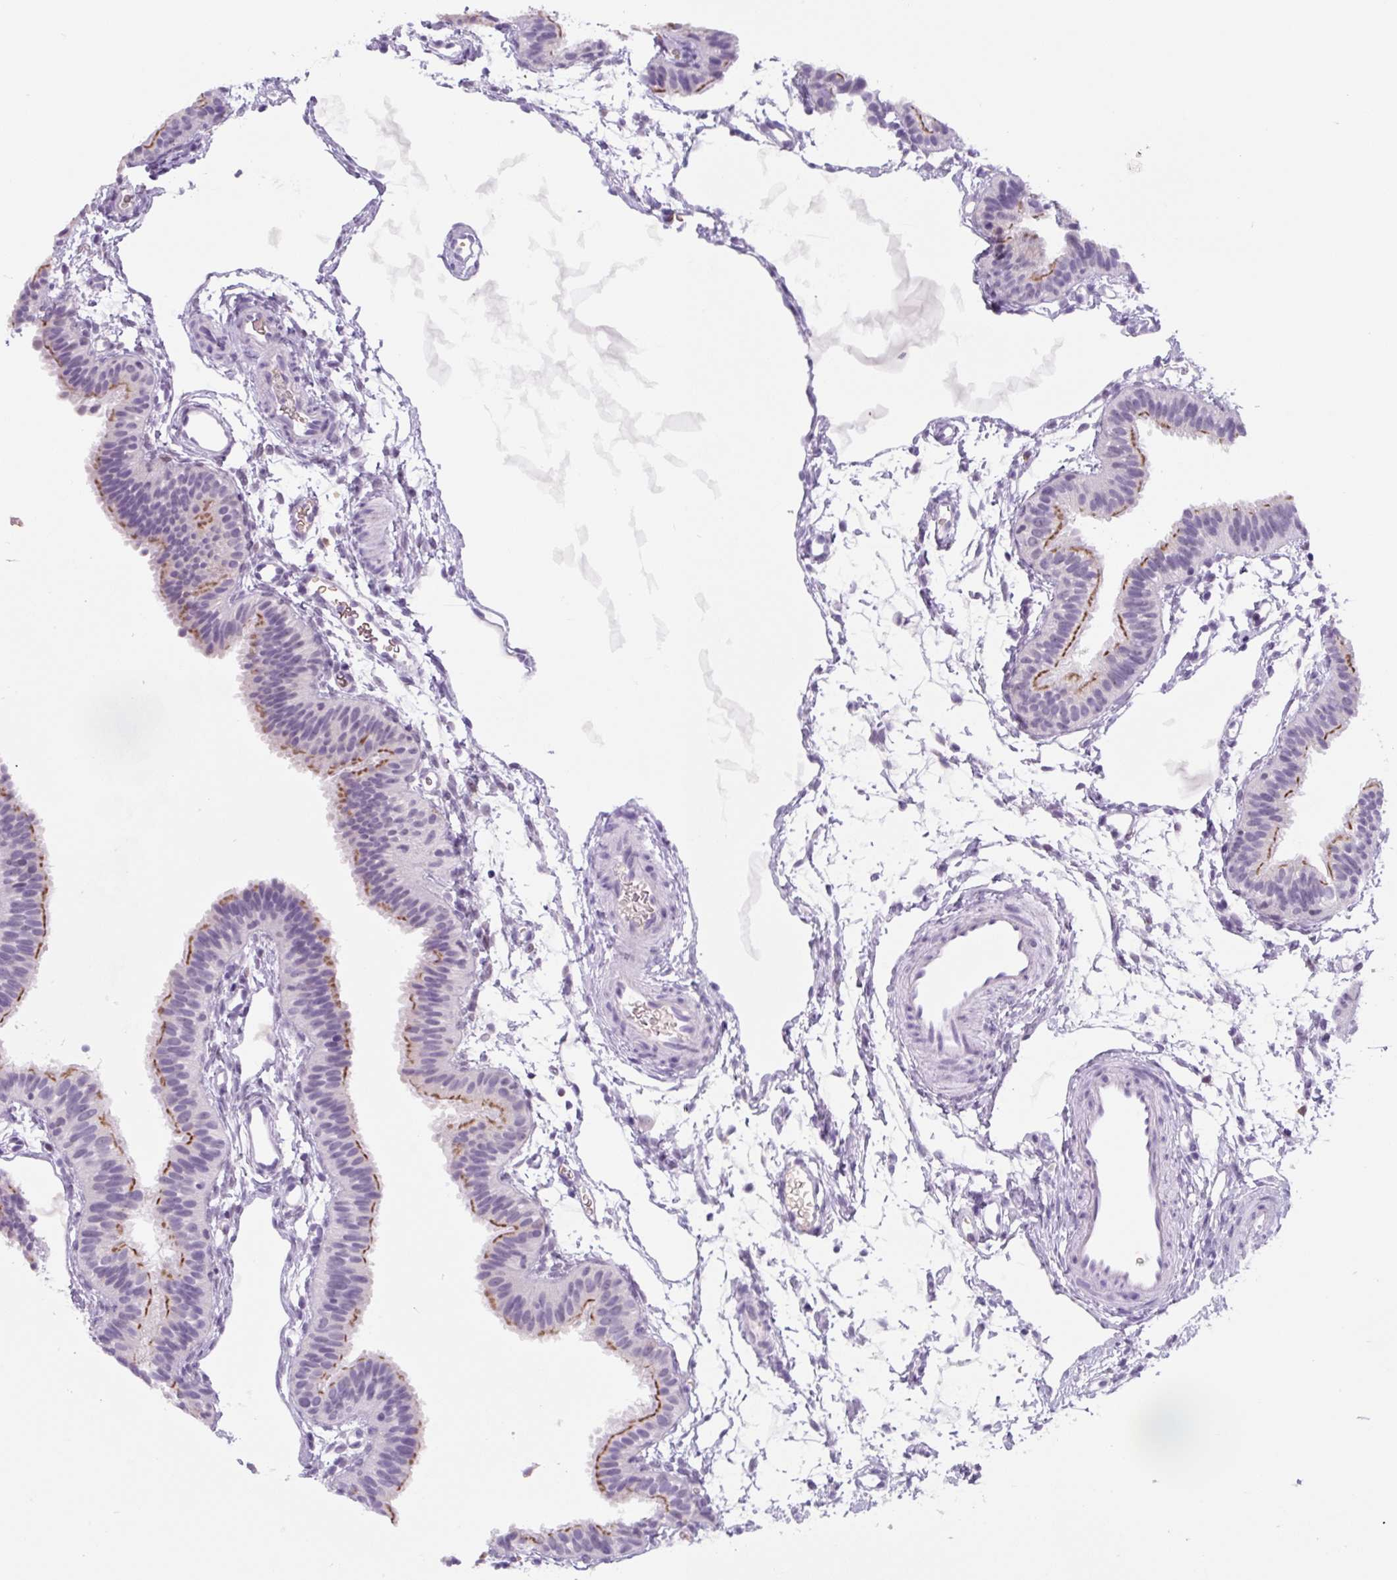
{"staining": {"intensity": "moderate", "quantity": "25%-75%", "location": "cytoplasmic/membranous"}, "tissue": "fallopian tube", "cell_type": "Glandular cells", "image_type": "normal", "snomed": [{"axis": "morphology", "description": "Normal tissue, NOS"}, {"axis": "topography", "description": "Fallopian tube"}], "caption": "Immunohistochemical staining of benign fallopian tube displays moderate cytoplasmic/membranous protein expression in approximately 25%-75% of glandular cells.", "gene": "TNFRSF8", "patient": {"sex": "female", "age": 35}}